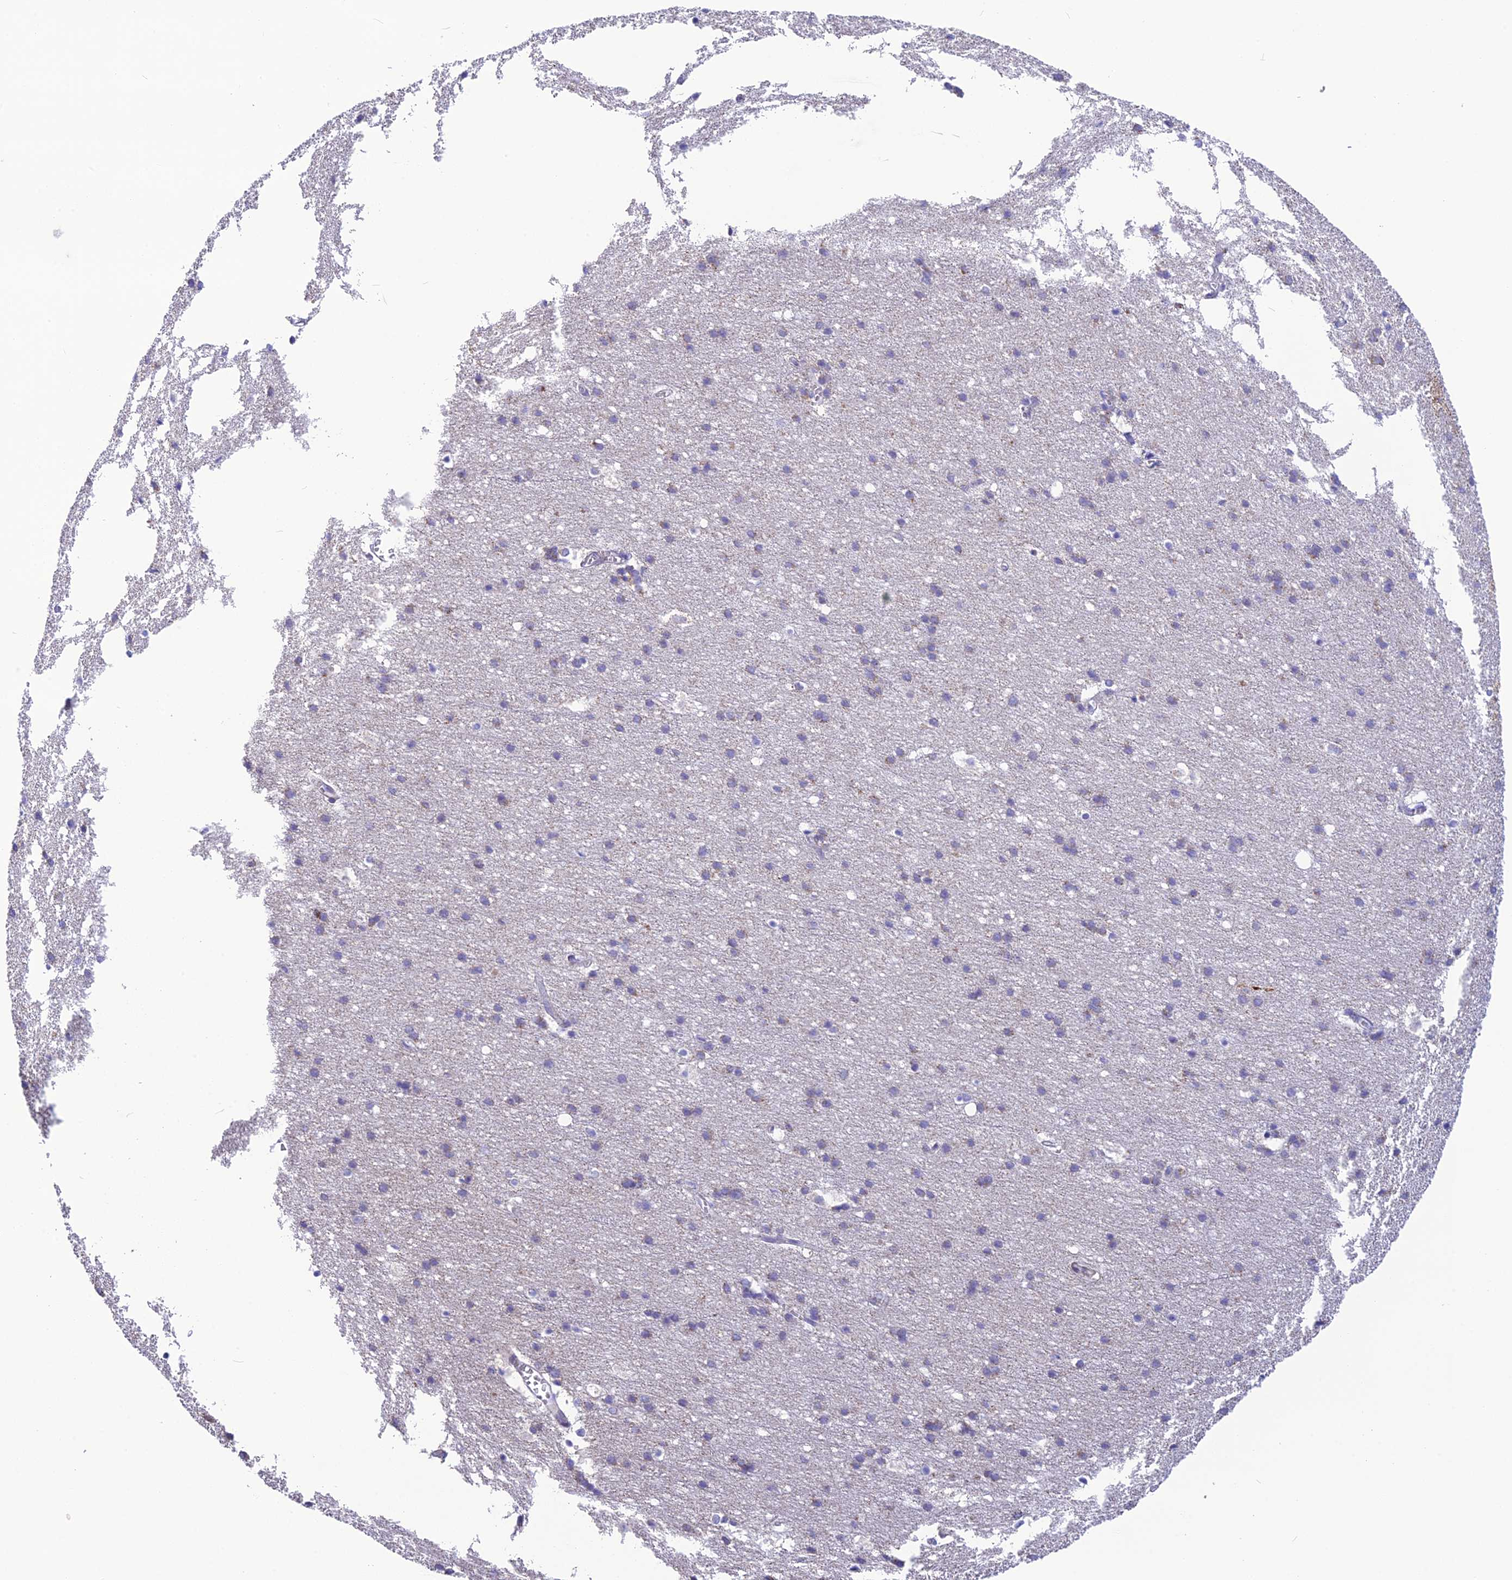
{"staining": {"intensity": "weak", "quantity": "25%-75%", "location": "cytoplasmic/membranous"}, "tissue": "cerebral cortex", "cell_type": "Endothelial cells", "image_type": "normal", "snomed": [{"axis": "morphology", "description": "Normal tissue, NOS"}, {"axis": "topography", "description": "Cerebral cortex"}], "caption": "Endothelial cells exhibit low levels of weak cytoplasmic/membranous staining in approximately 25%-75% of cells in normal human cerebral cortex.", "gene": "POMGNT1", "patient": {"sex": "male", "age": 54}}